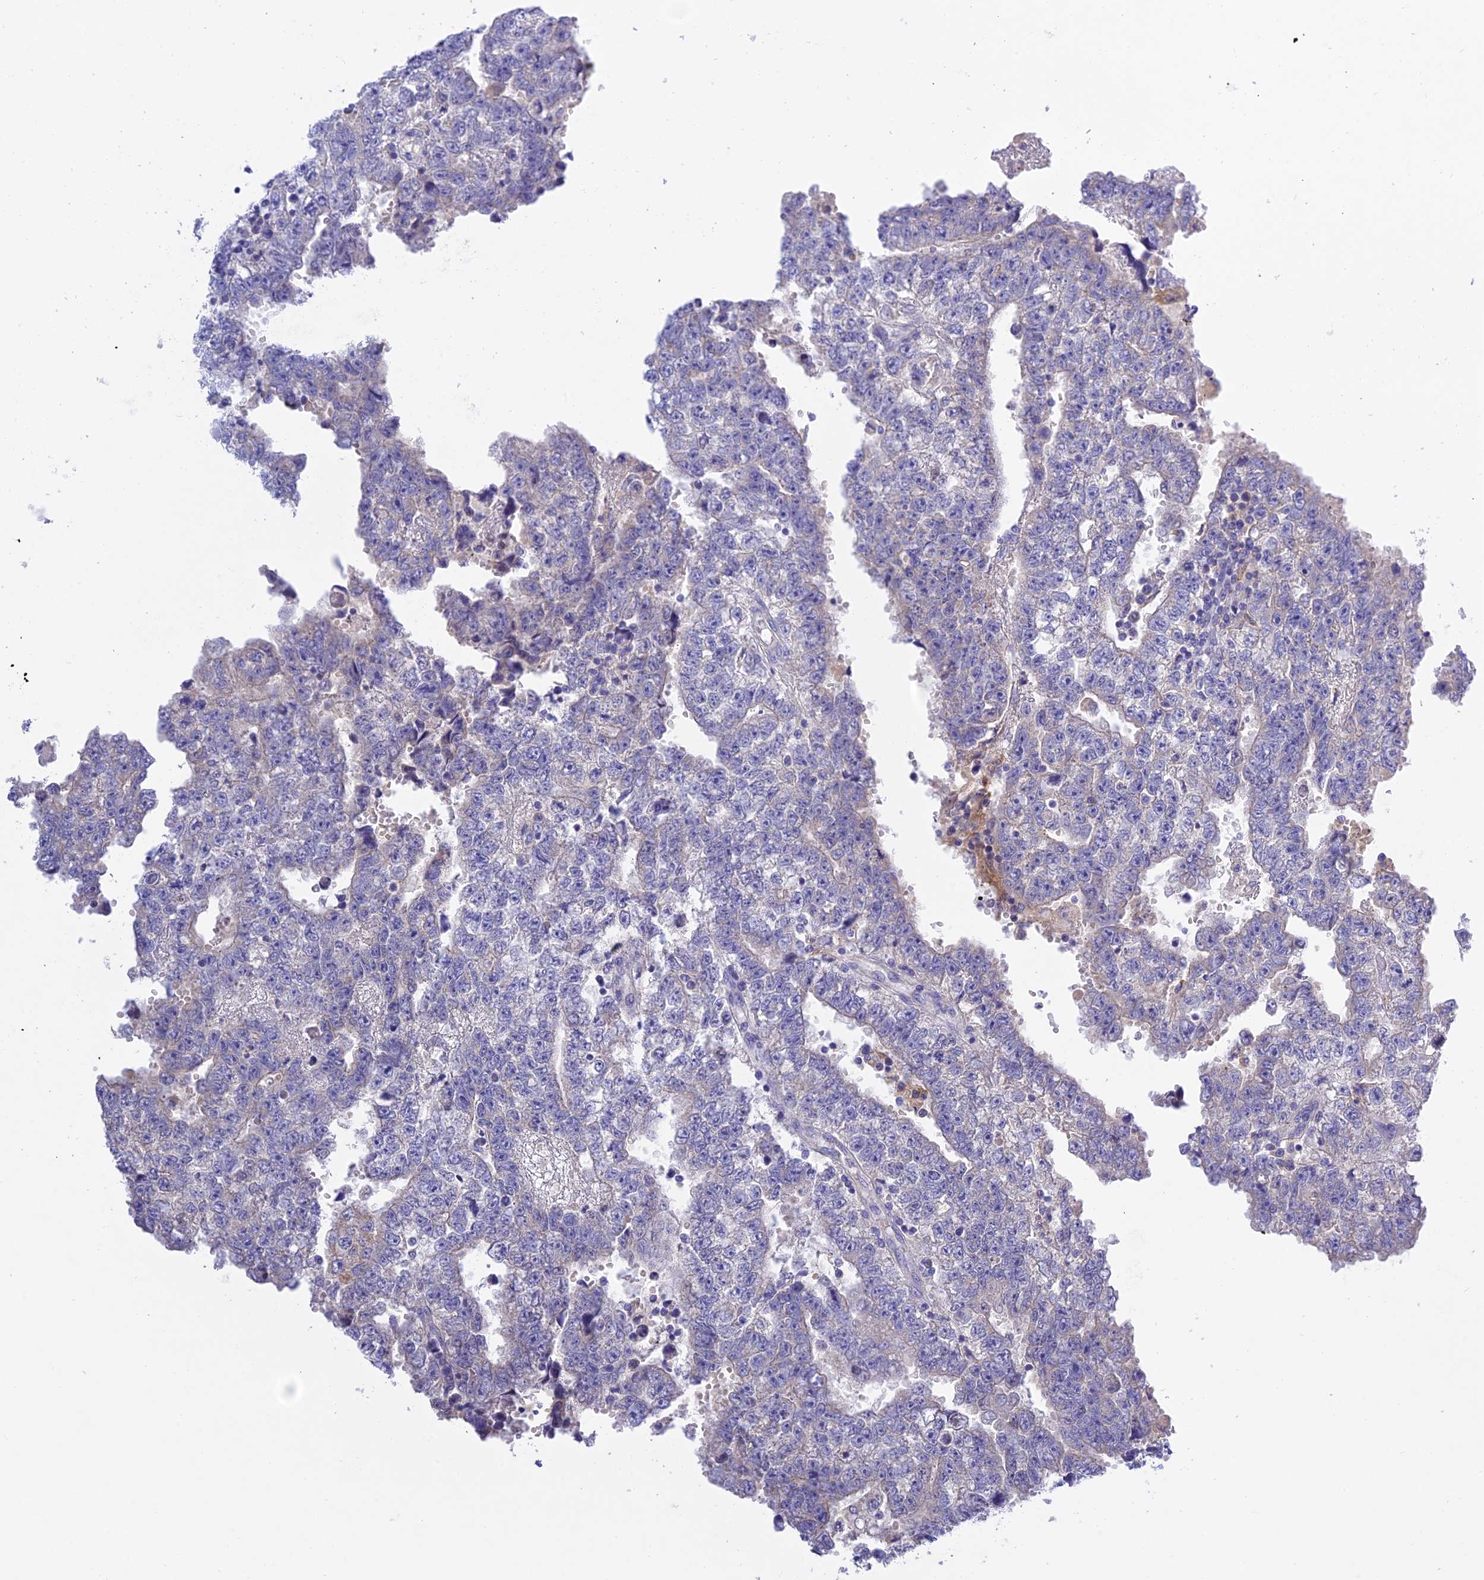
{"staining": {"intensity": "negative", "quantity": "none", "location": "none"}, "tissue": "testis cancer", "cell_type": "Tumor cells", "image_type": "cancer", "snomed": [{"axis": "morphology", "description": "Carcinoma, Embryonal, NOS"}, {"axis": "topography", "description": "Testis"}], "caption": "A histopathology image of testis cancer (embryonal carcinoma) stained for a protein exhibits no brown staining in tumor cells.", "gene": "MS4A5", "patient": {"sex": "male", "age": 25}}